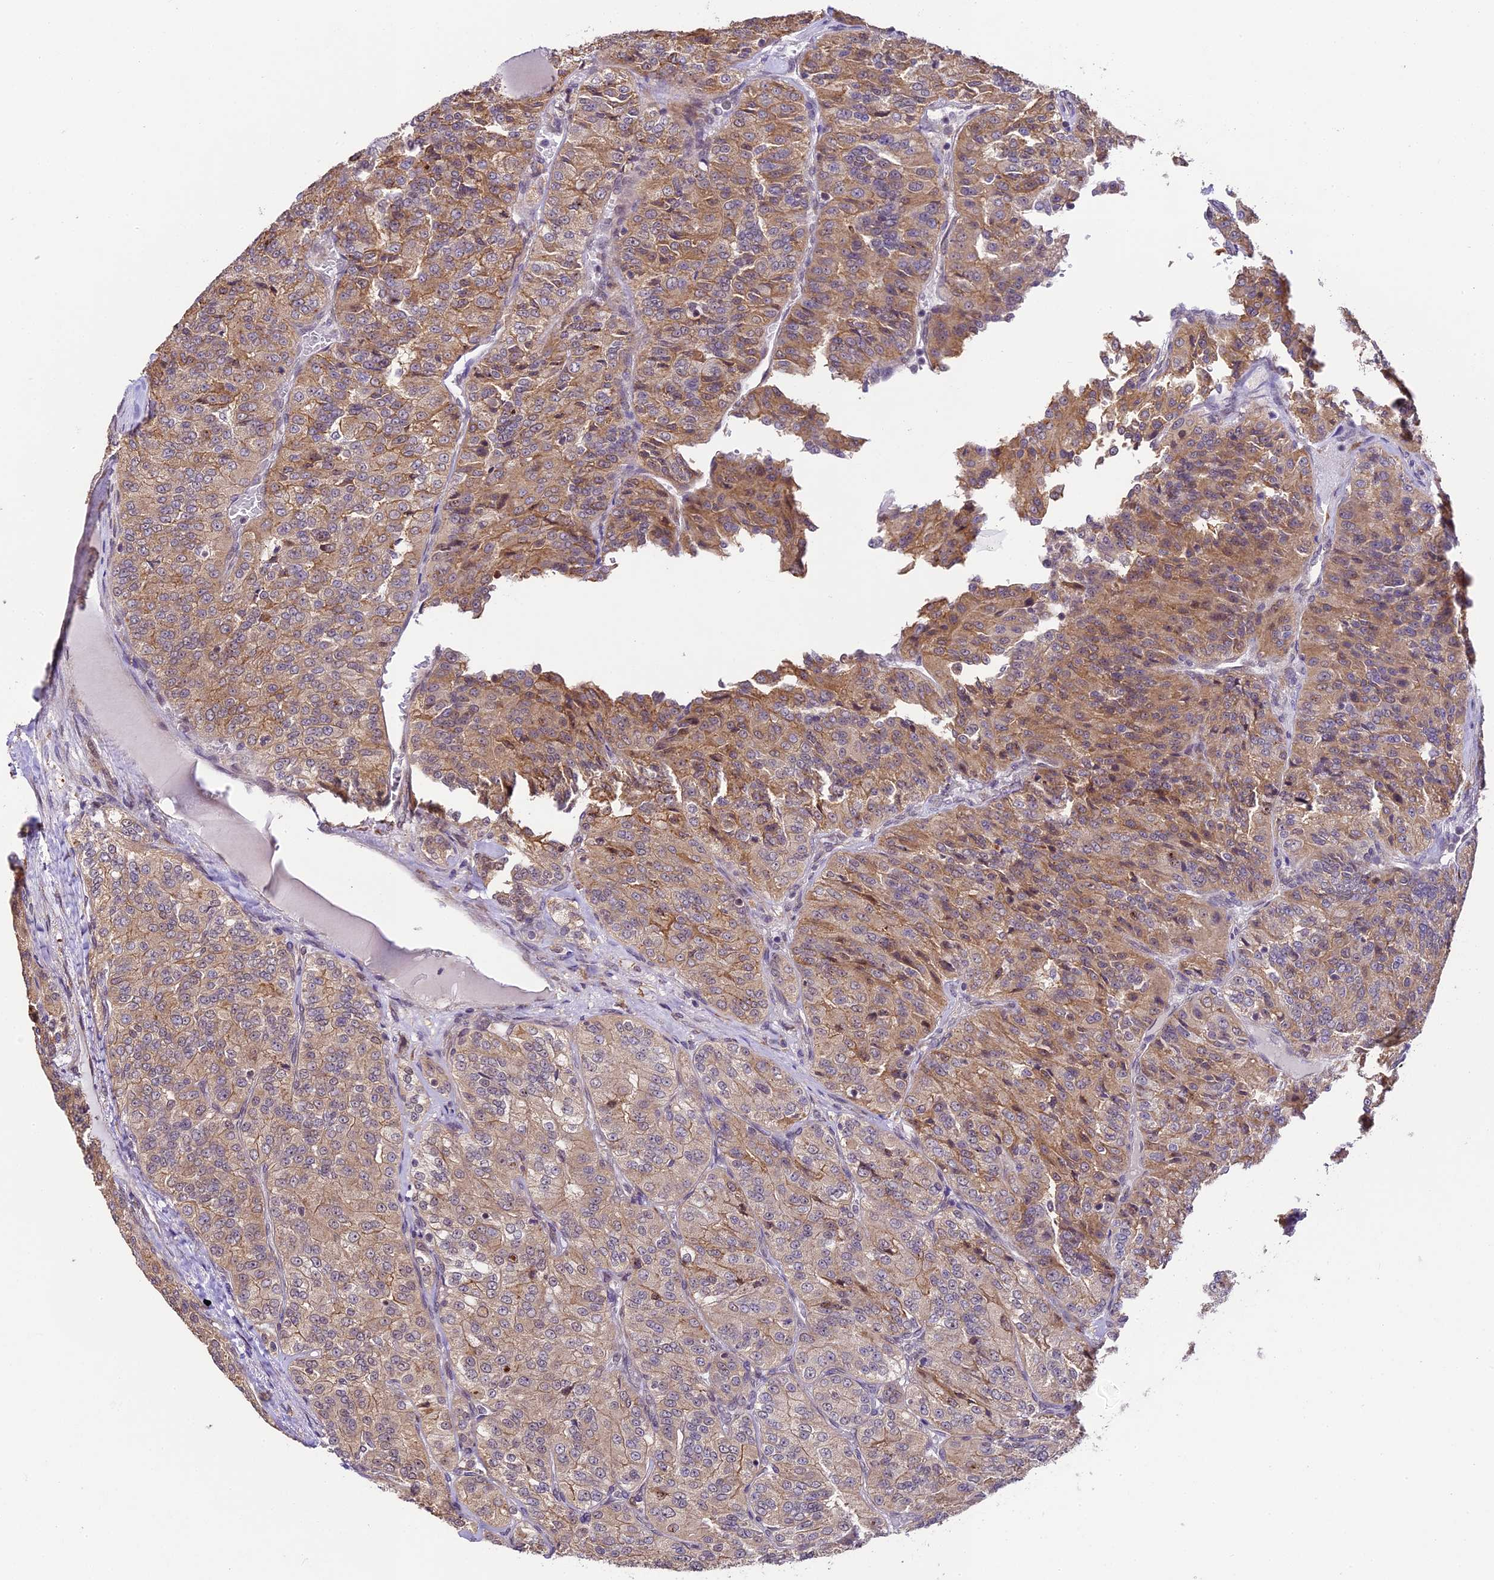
{"staining": {"intensity": "moderate", "quantity": "25%-75%", "location": "cytoplasmic/membranous"}, "tissue": "renal cancer", "cell_type": "Tumor cells", "image_type": "cancer", "snomed": [{"axis": "morphology", "description": "Adenocarcinoma, NOS"}, {"axis": "topography", "description": "Kidney"}], "caption": "DAB (3,3'-diaminobenzidine) immunohistochemical staining of human renal adenocarcinoma displays moderate cytoplasmic/membranous protein positivity in approximately 25%-75% of tumor cells. (DAB = brown stain, brightfield microscopy at high magnification).", "gene": "TRIM22", "patient": {"sex": "female", "age": 63}}